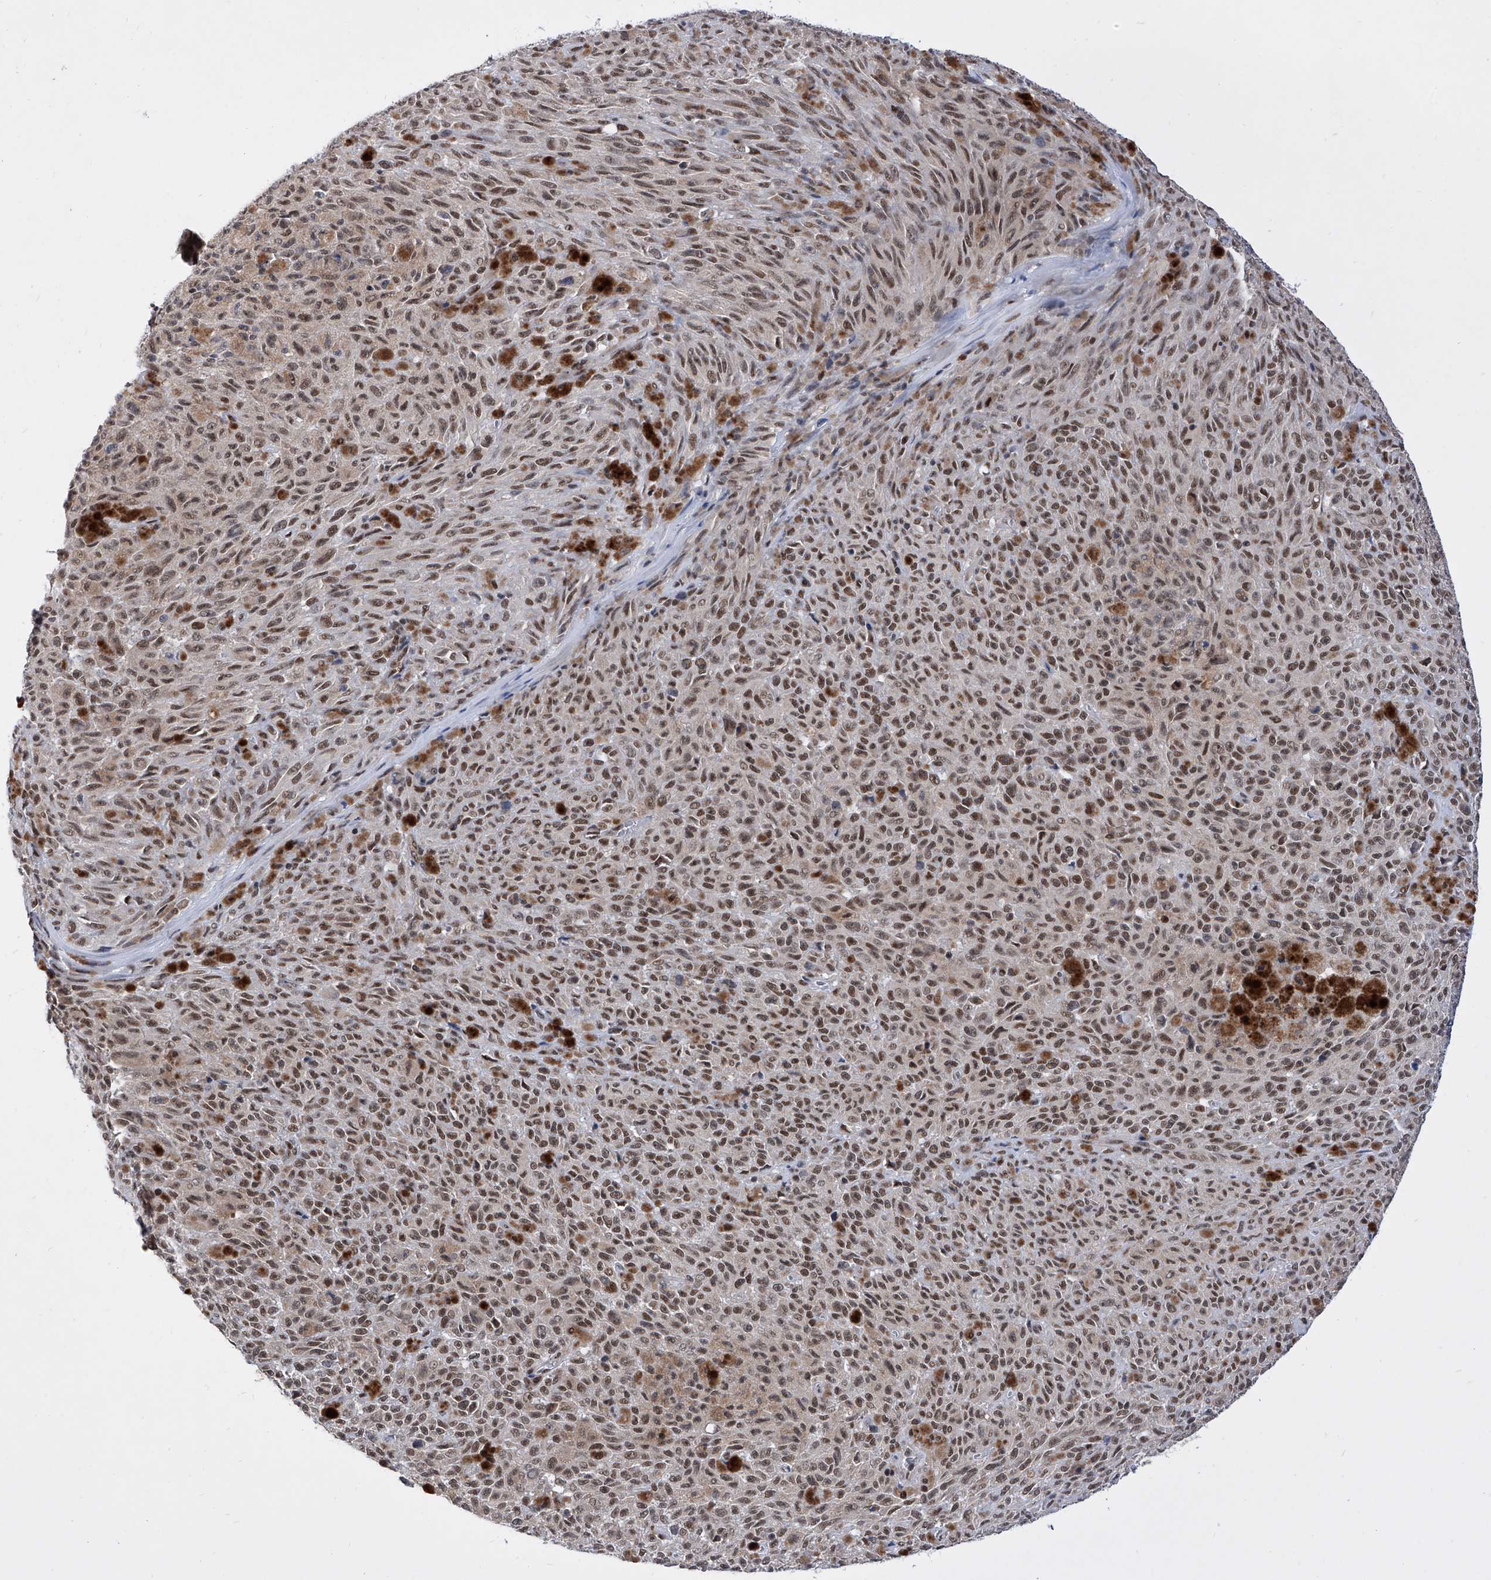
{"staining": {"intensity": "moderate", "quantity": ">75%", "location": "nuclear"}, "tissue": "melanoma", "cell_type": "Tumor cells", "image_type": "cancer", "snomed": [{"axis": "morphology", "description": "Malignant melanoma, NOS"}, {"axis": "topography", "description": "Skin"}], "caption": "A histopathology image of malignant melanoma stained for a protein displays moderate nuclear brown staining in tumor cells.", "gene": "RAD54L", "patient": {"sex": "female", "age": 82}}